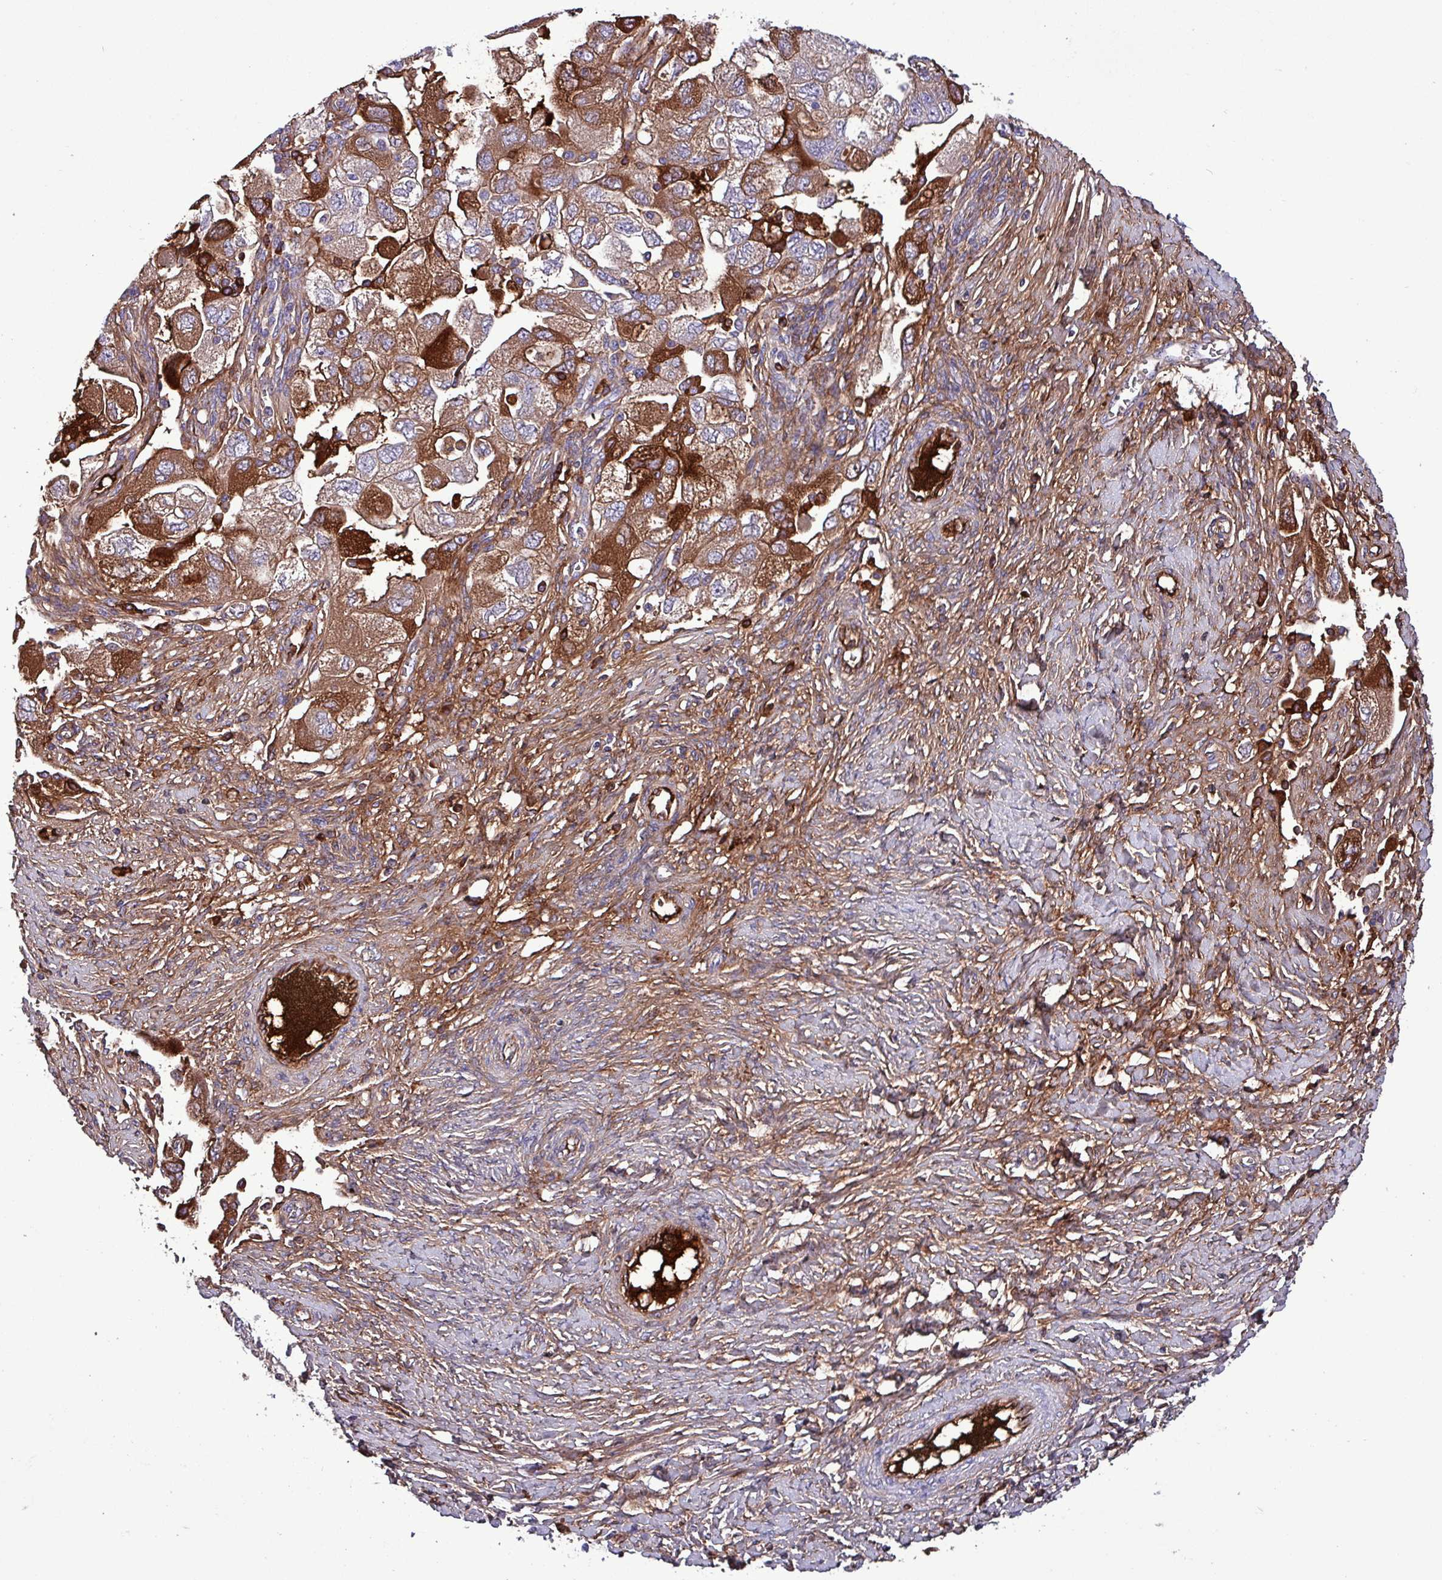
{"staining": {"intensity": "strong", "quantity": ">75%", "location": "cytoplasmic/membranous"}, "tissue": "ovarian cancer", "cell_type": "Tumor cells", "image_type": "cancer", "snomed": [{"axis": "morphology", "description": "Carcinoma, NOS"}, {"axis": "morphology", "description": "Cystadenocarcinoma, serous, NOS"}, {"axis": "topography", "description": "Ovary"}], "caption": "Immunohistochemistry of human ovarian carcinoma shows high levels of strong cytoplasmic/membranous staining in approximately >75% of tumor cells. (Stains: DAB (3,3'-diaminobenzidine) in brown, nuclei in blue, Microscopy: brightfield microscopy at high magnification).", "gene": "HP", "patient": {"sex": "female", "age": 69}}